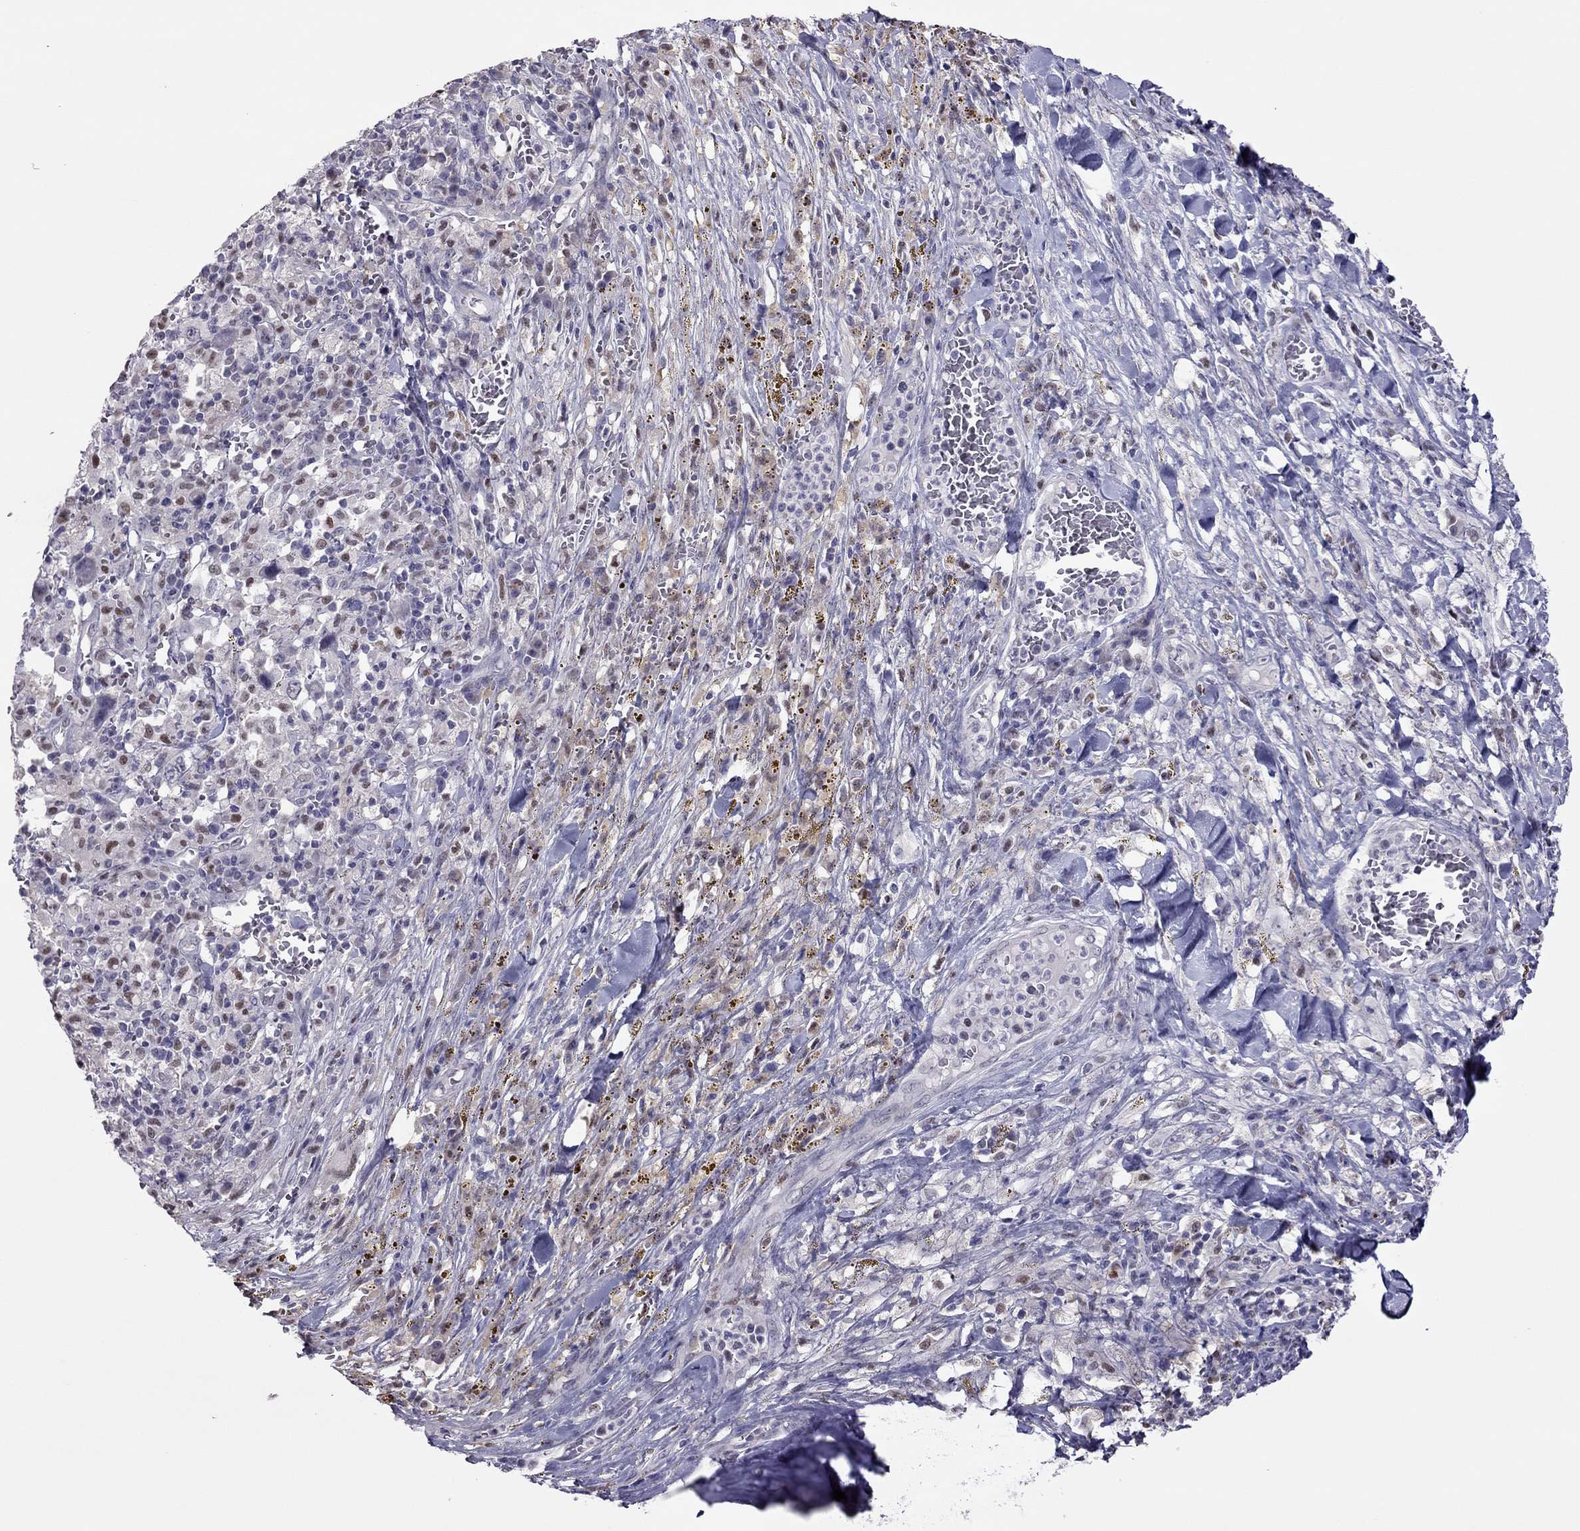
{"staining": {"intensity": "negative", "quantity": "none", "location": "none"}, "tissue": "melanoma", "cell_type": "Tumor cells", "image_type": "cancer", "snomed": [{"axis": "morphology", "description": "Malignant melanoma, NOS"}, {"axis": "topography", "description": "Skin"}], "caption": "Human melanoma stained for a protein using immunohistochemistry reveals no positivity in tumor cells.", "gene": "SPINT3", "patient": {"sex": "female", "age": 91}}